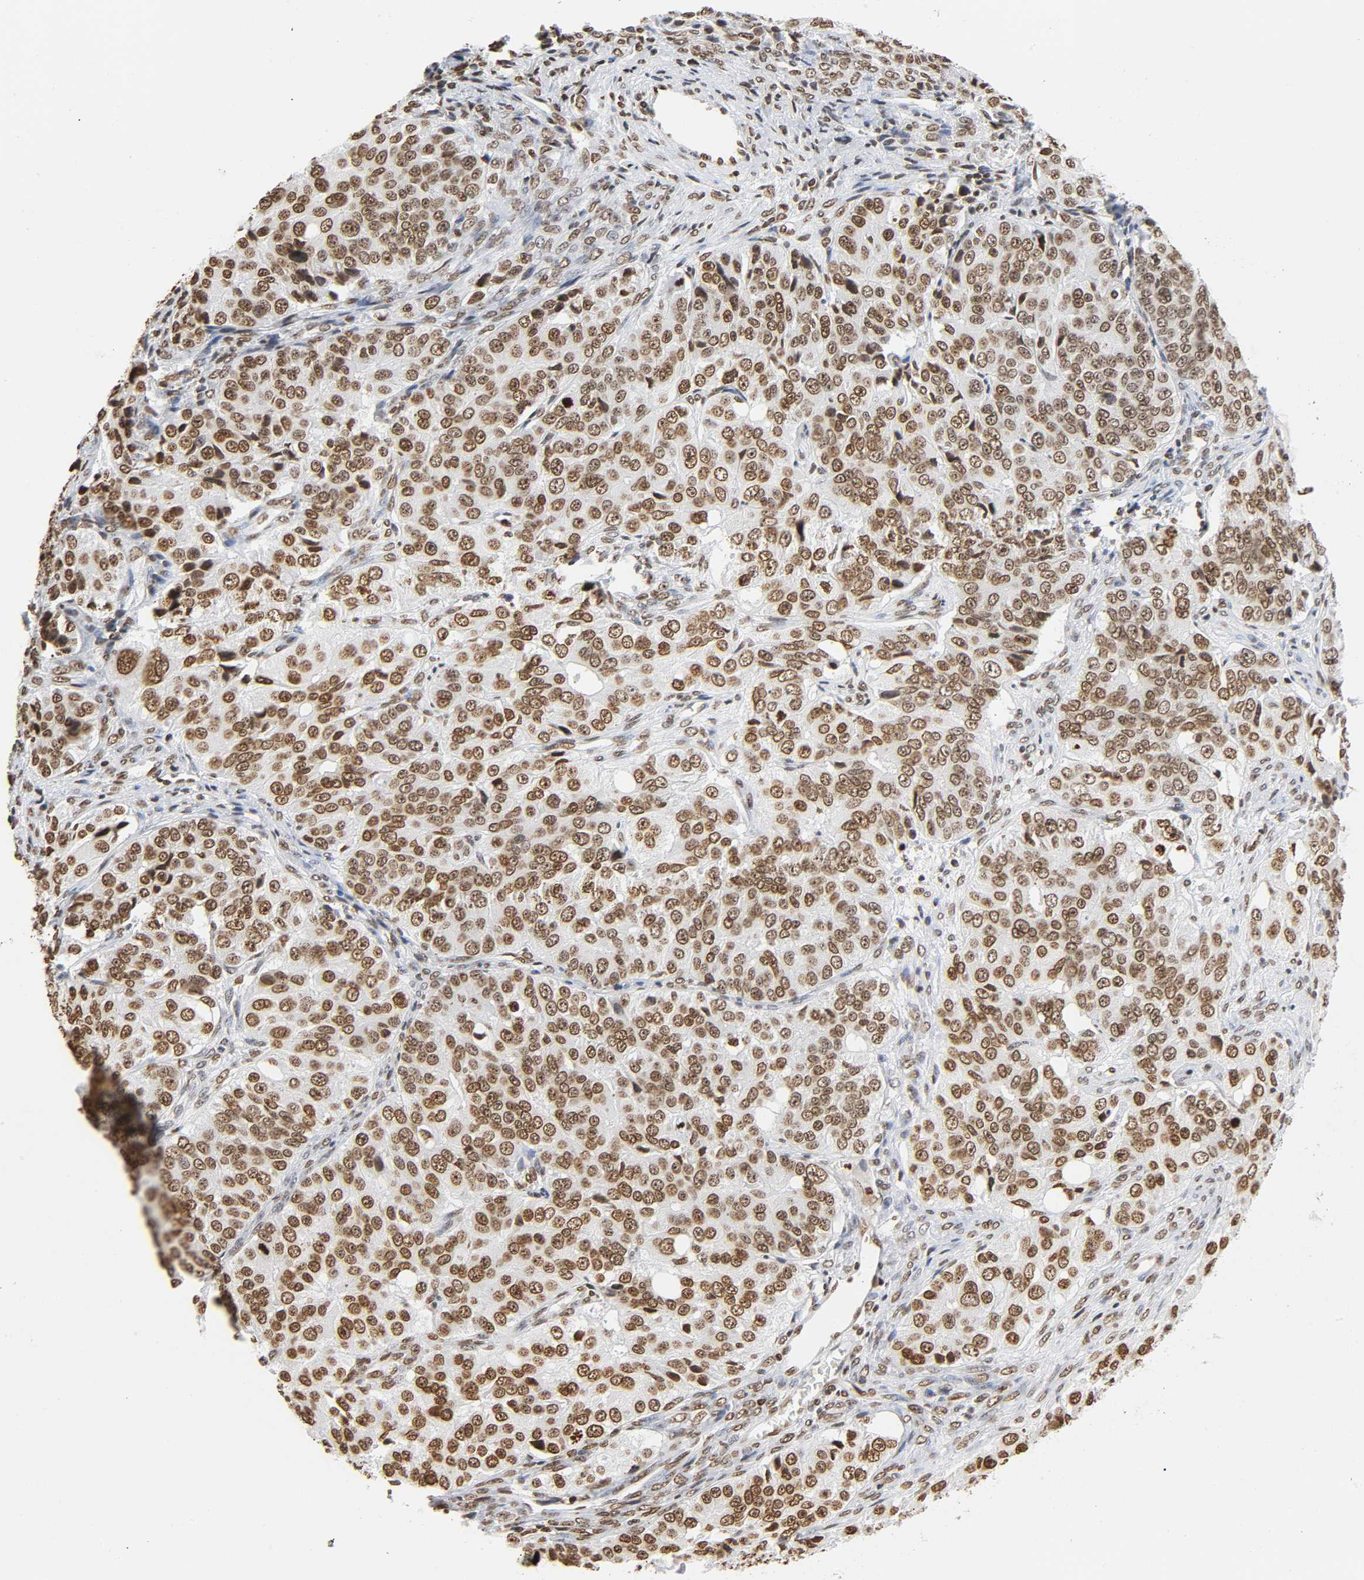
{"staining": {"intensity": "moderate", "quantity": ">75%", "location": "nuclear"}, "tissue": "ovarian cancer", "cell_type": "Tumor cells", "image_type": "cancer", "snomed": [{"axis": "morphology", "description": "Carcinoma, endometroid"}, {"axis": "topography", "description": "Ovary"}], "caption": "This is a histology image of IHC staining of endometroid carcinoma (ovarian), which shows moderate staining in the nuclear of tumor cells.", "gene": "HOXA6", "patient": {"sex": "female", "age": 51}}